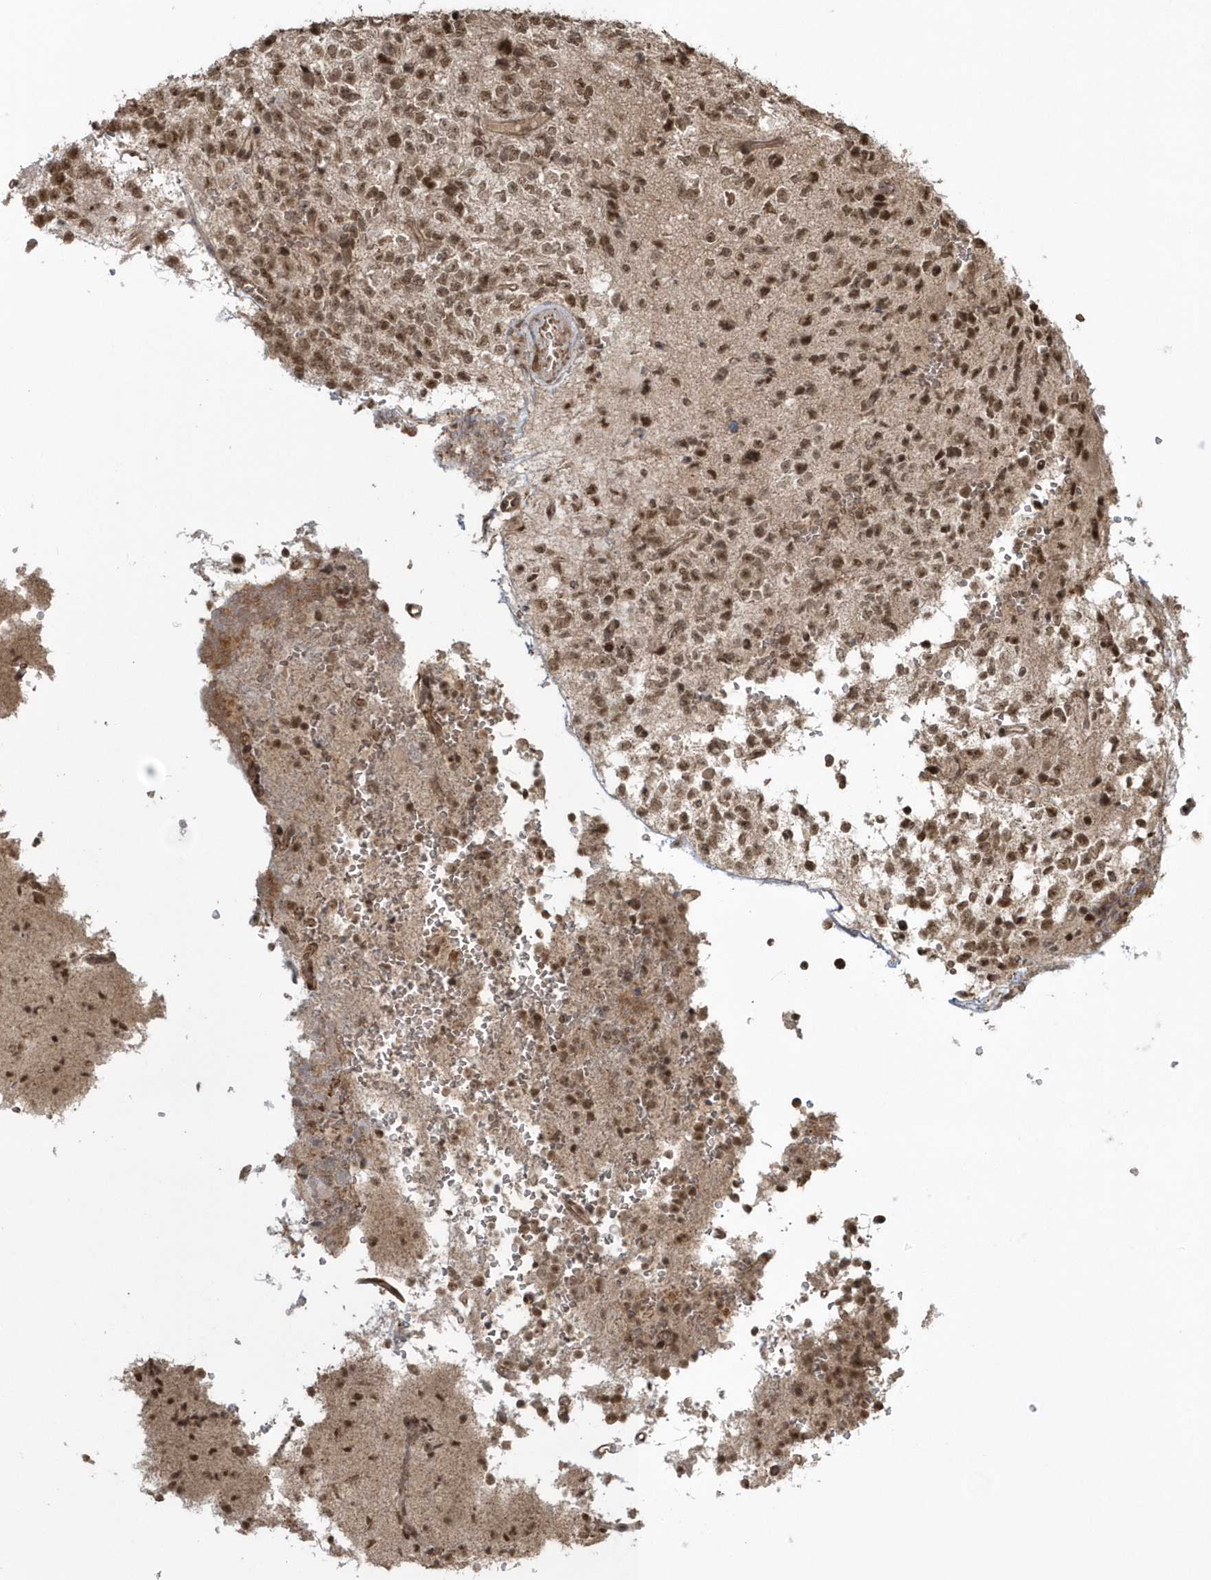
{"staining": {"intensity": "moderate", "quantity": ">75%", "location": "nuclear"}, "tissue": "glioma", "cell_type": "Tumor cells", "image_type": "cancer", "snomed": [{"axis": "morphology", "description": "Glioma, malignant, High grade"}, {"axis": "topography", "description": "Brain"}], "caption": "Moderate nuclear protein expression is present in approximately >75% of tumor cells in glioma.", "gene": "EPB41L4A", "patient": {"sex": "female", "age": 62}}